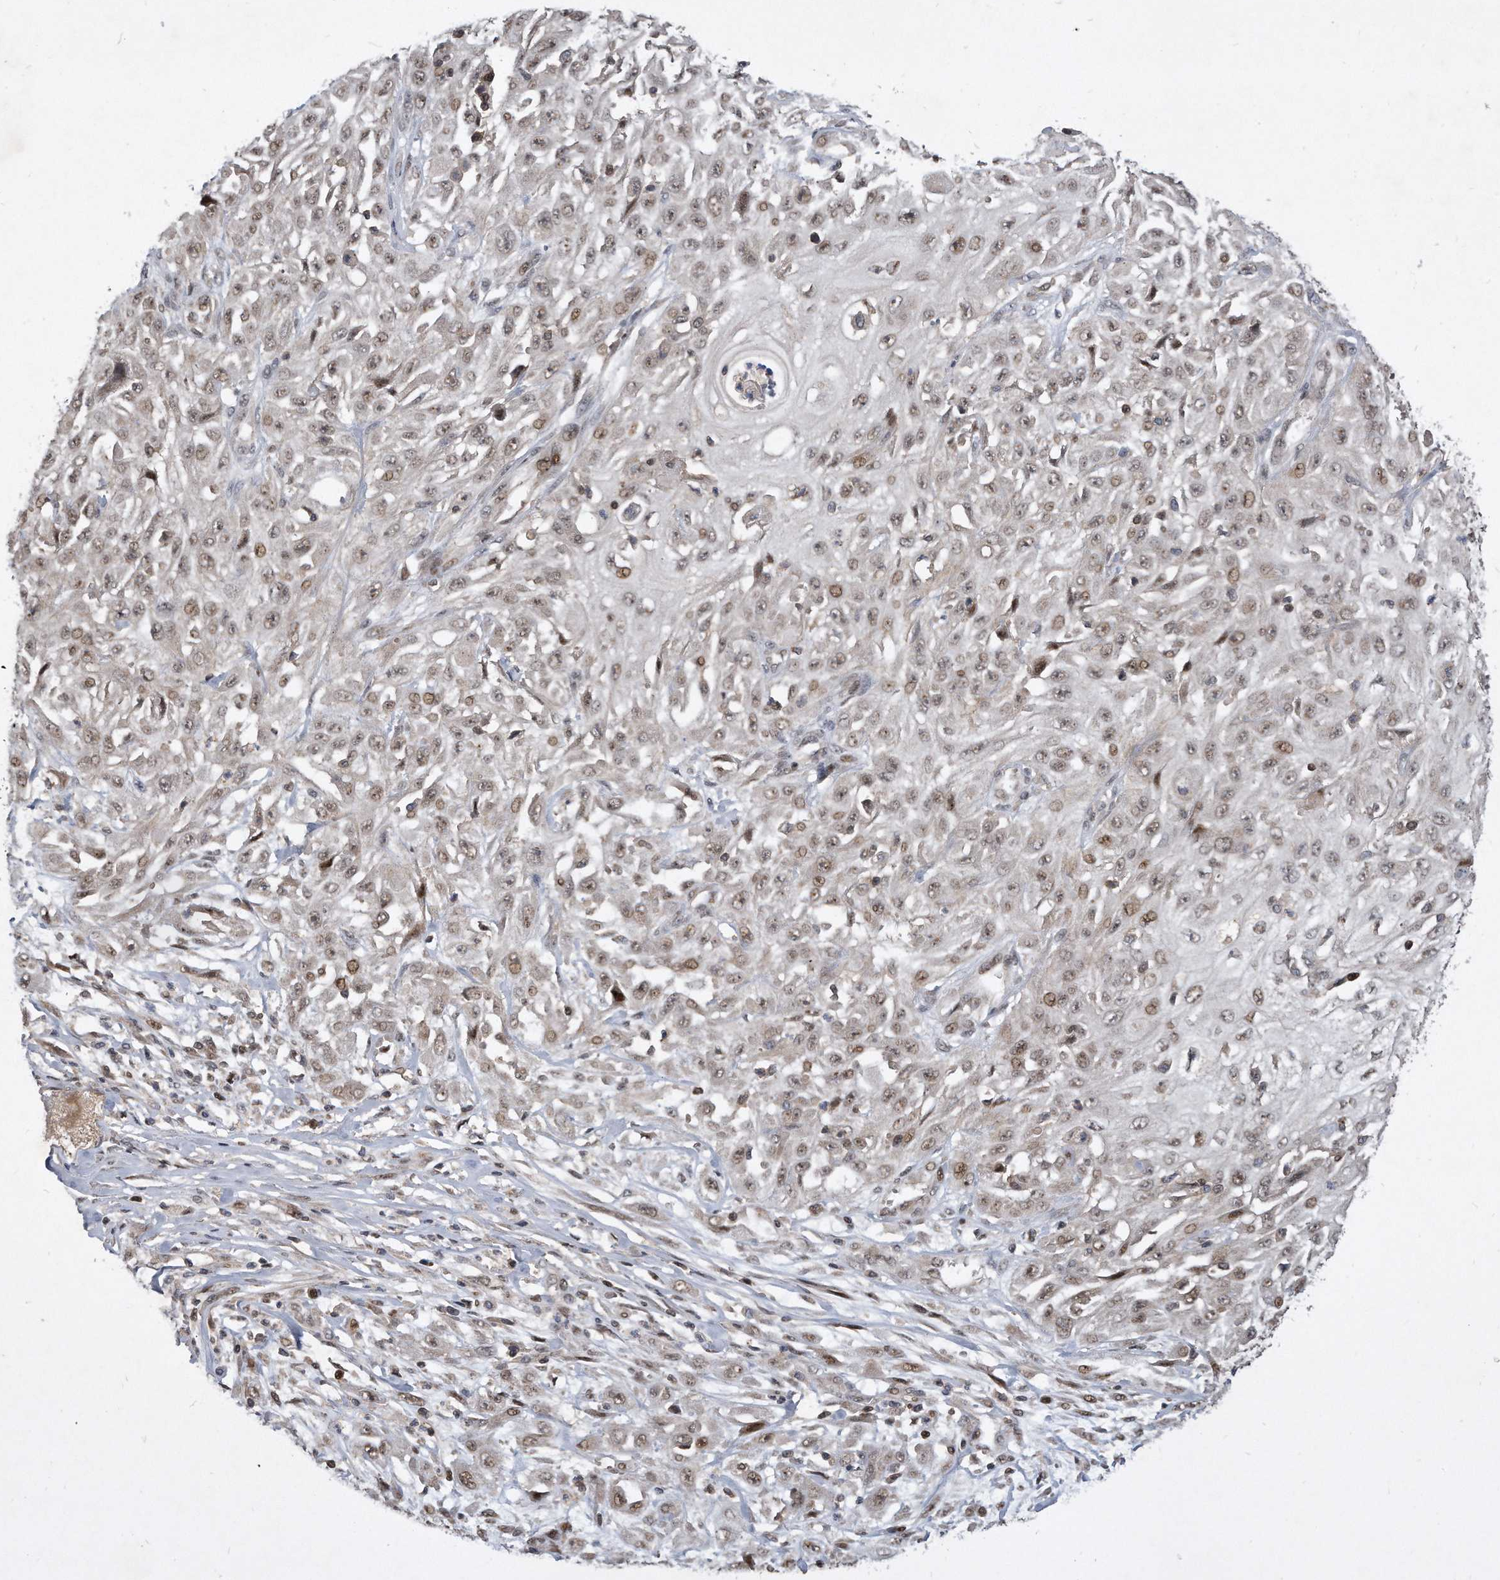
{"staining": {"intensity": "weak", "quantity": ">75%", "location": "nuclear"}, "tissue": "skin cancer", "cell_type": "Tumor cells", "image_type": "cancer", "snomed": [{"axis": "morphology", "description": "Squamous cell carcinoma, NOS"}, {"axis": "morphology", "description": "Squamous cell carcinoma, metastatic, NOS"}, {"axis": "topography", "description": "Skin"}, {"axis": "topography", "description": "Lymph node"}], "caption": "Human skin cancer stained with a protein marker reveals weak staining in tumor cells.", "gene": "PGBD2", "patient": {"sex": "male", "age": 75}}